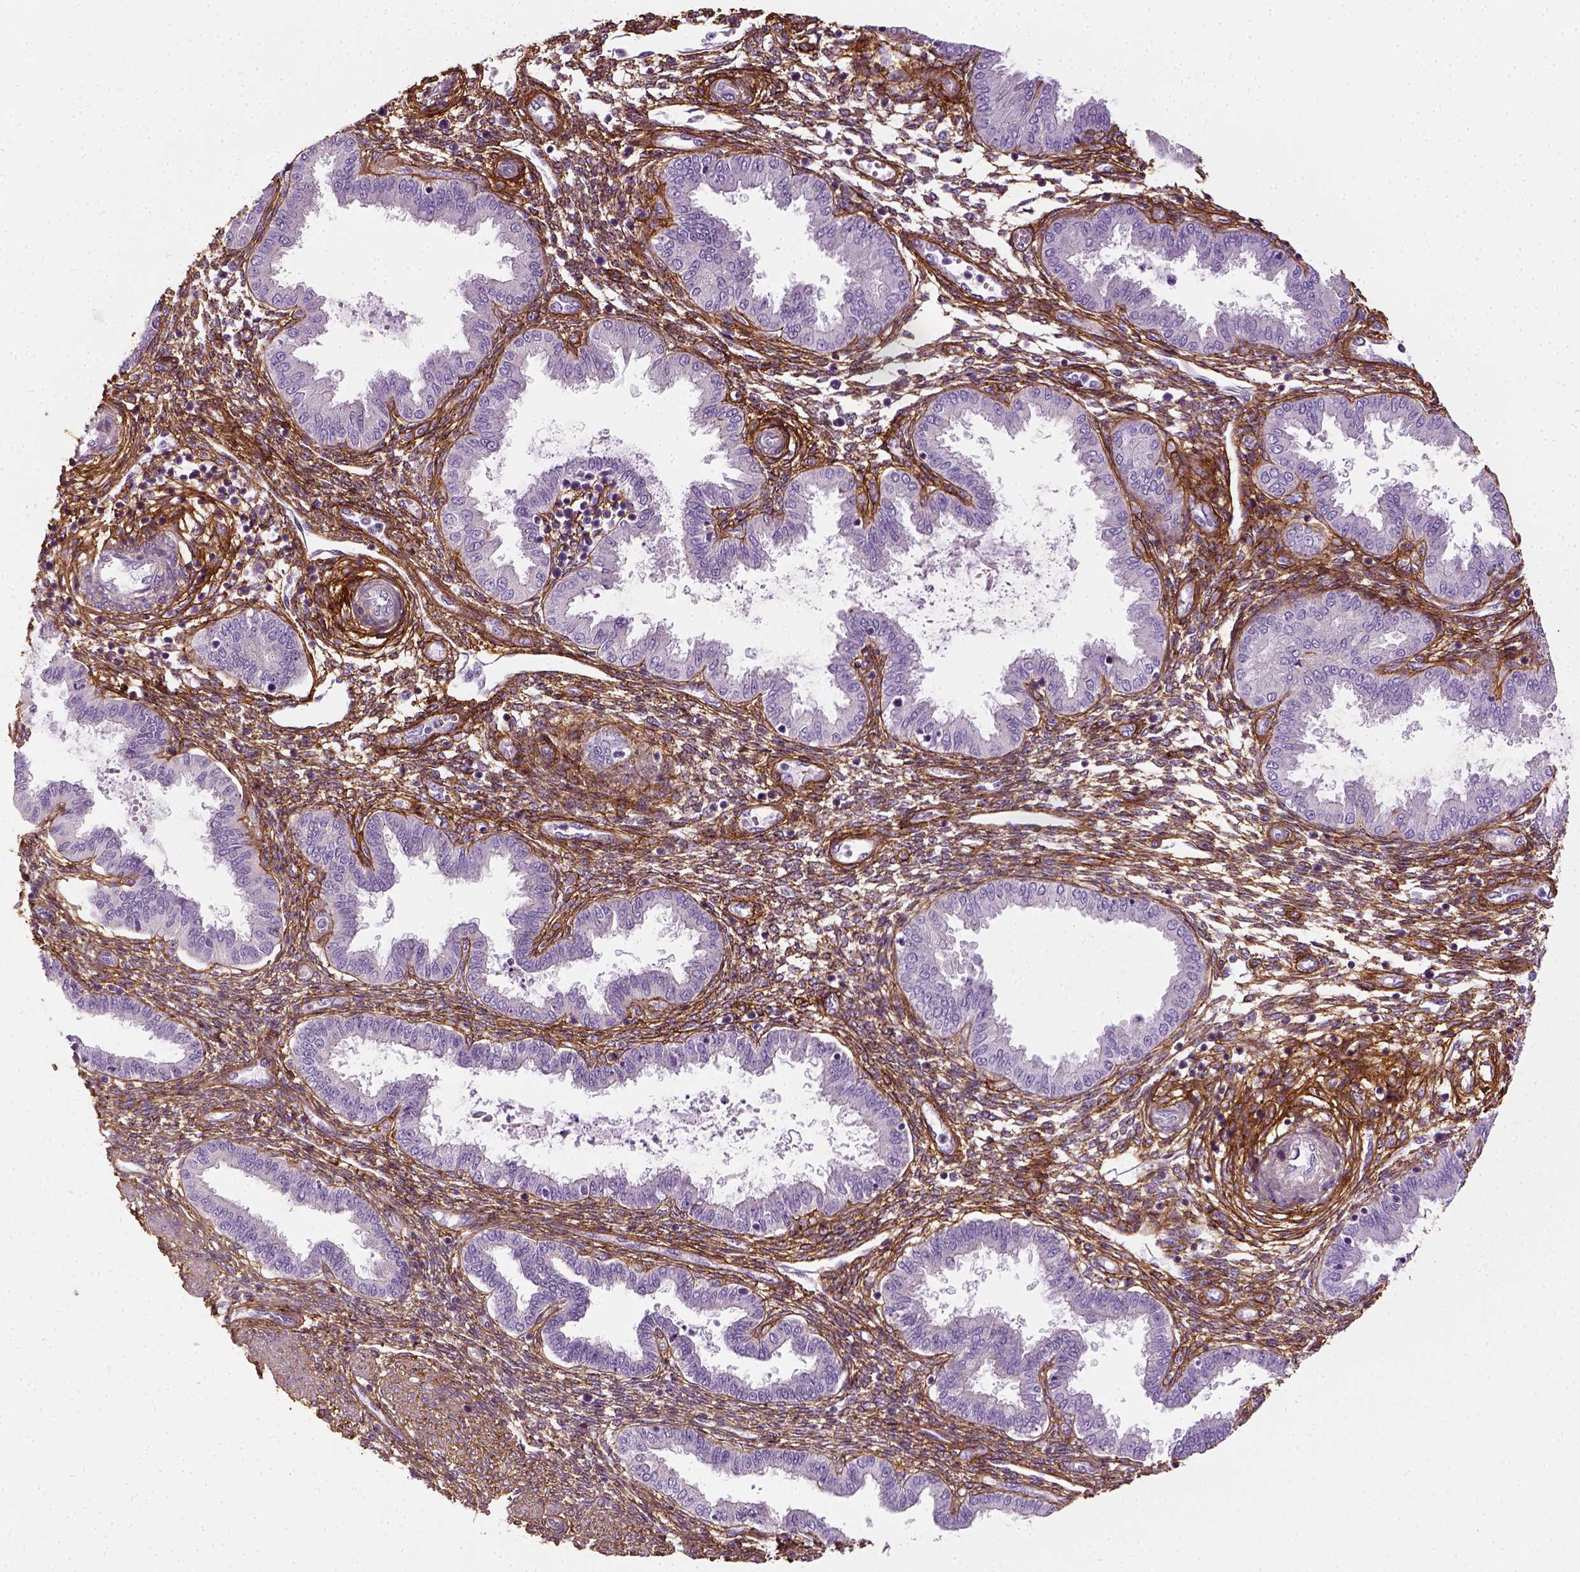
{"staining": {"intensity": "moderate", "quantity": ">75%", "location": "cytoplasmic/membranous"}, "tissue": "endometrium", "cell_type": "Cells in endometrial stroma", "image_type": "normal", "snomed": [{"axis": "morphology", "description": "Normal tissue, NOS"}, {"axis": "topography", "description": "Endometrium"}], "caption": "A brown stain shows moderate cytoplasmic/membranous expression of a protein in cells in endometrial stroma of unremarkable human endometrium. (DAB IHC with brightfield microscopy, high magnification).", "gene": "COL6A2", "patient": {"sex": "female", "age": 33}}